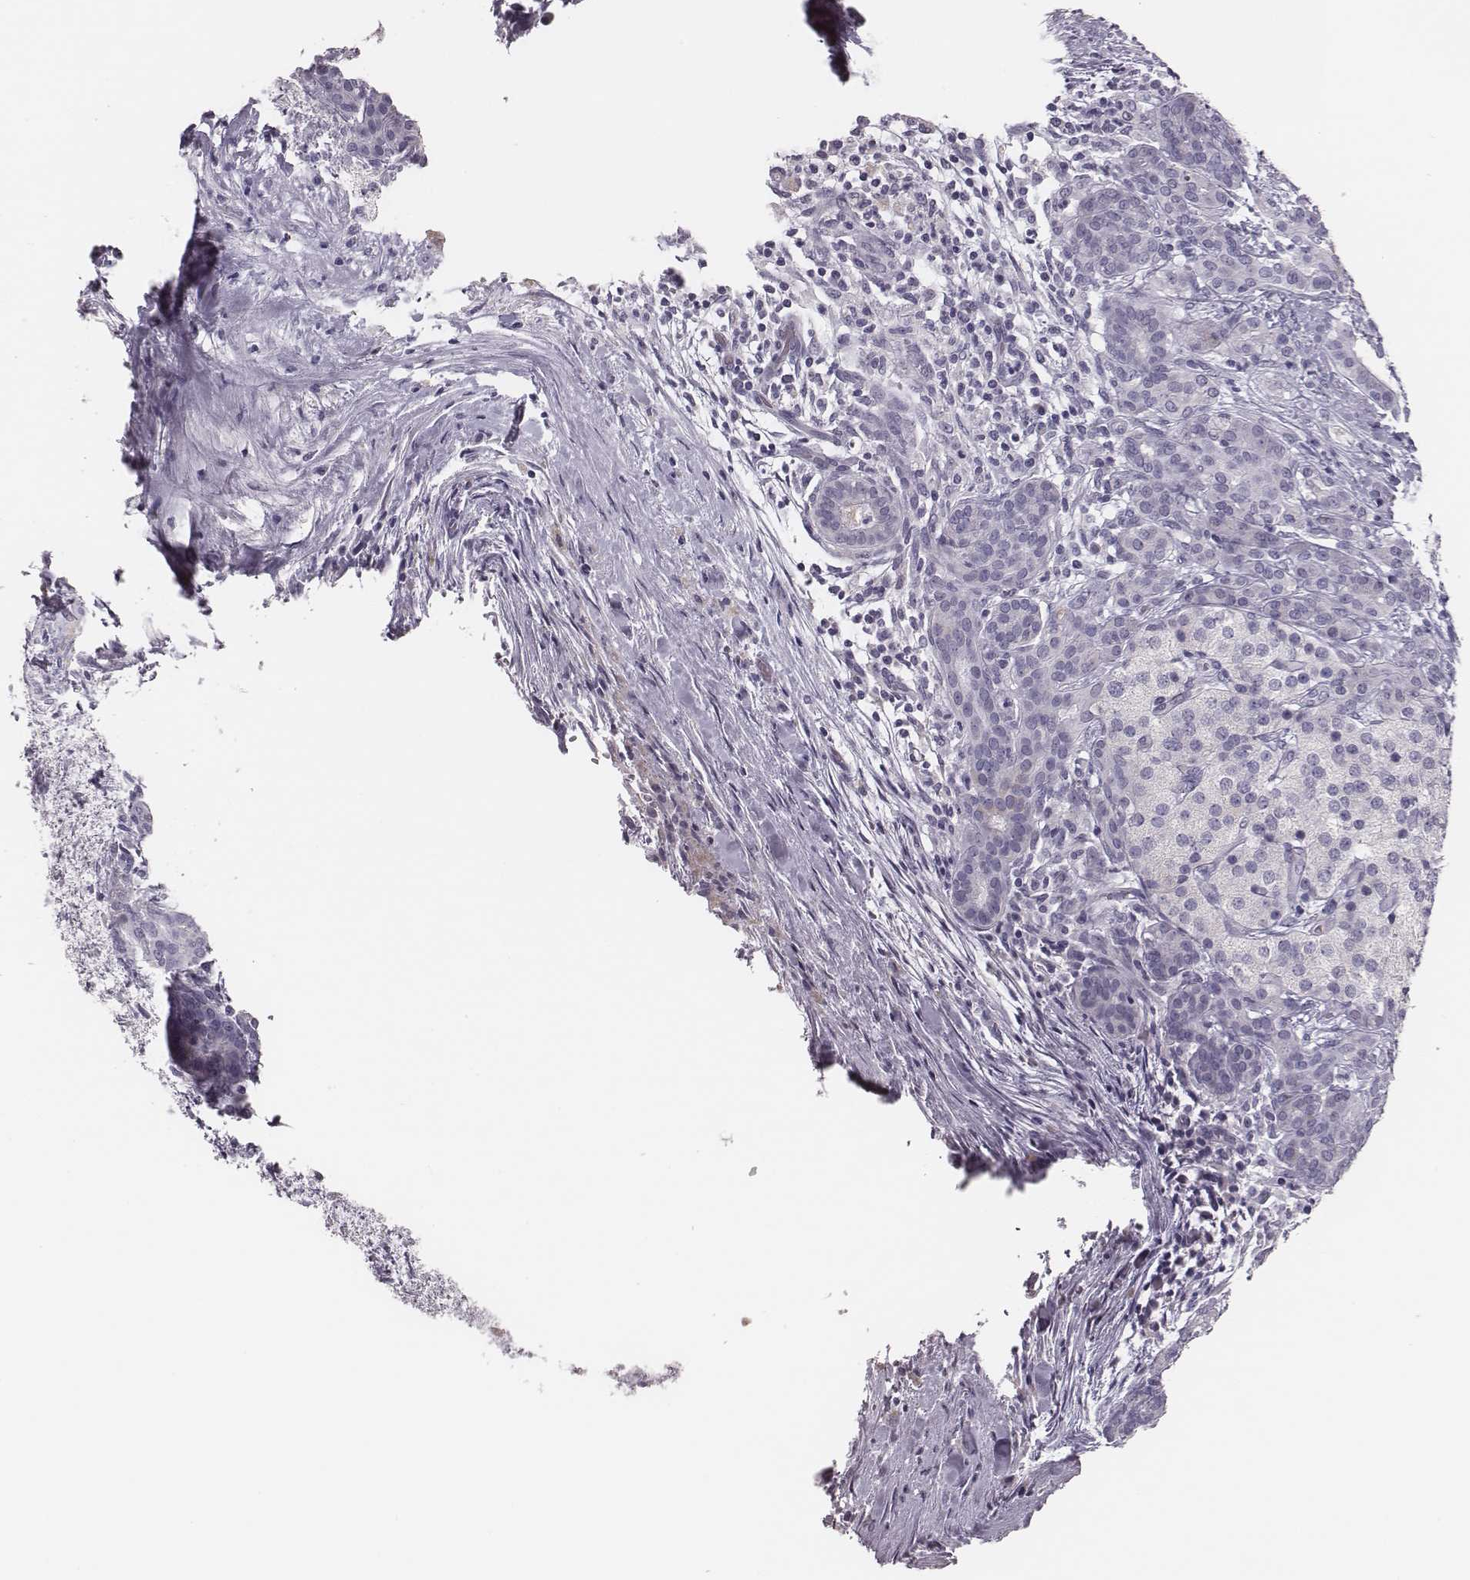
{"staining": {"intensity": "negative", "quantity": "none", "location": "none"}, "tissue": "pancreatic cancer", "cell_type": "Tumor cells", "image_type": "cancer", "snomed": [{"axis": "morphology", "description": "Adenocarcinoma, NOS"}, {"axis": "topography", "description": "Pancreas"}], "caption": "IHC of human adenocarcinoma (pancreatic) displays no staining in tumor cells.", "gene": "ADGRF4", "patient": {"sex": "male", "age": 44}}